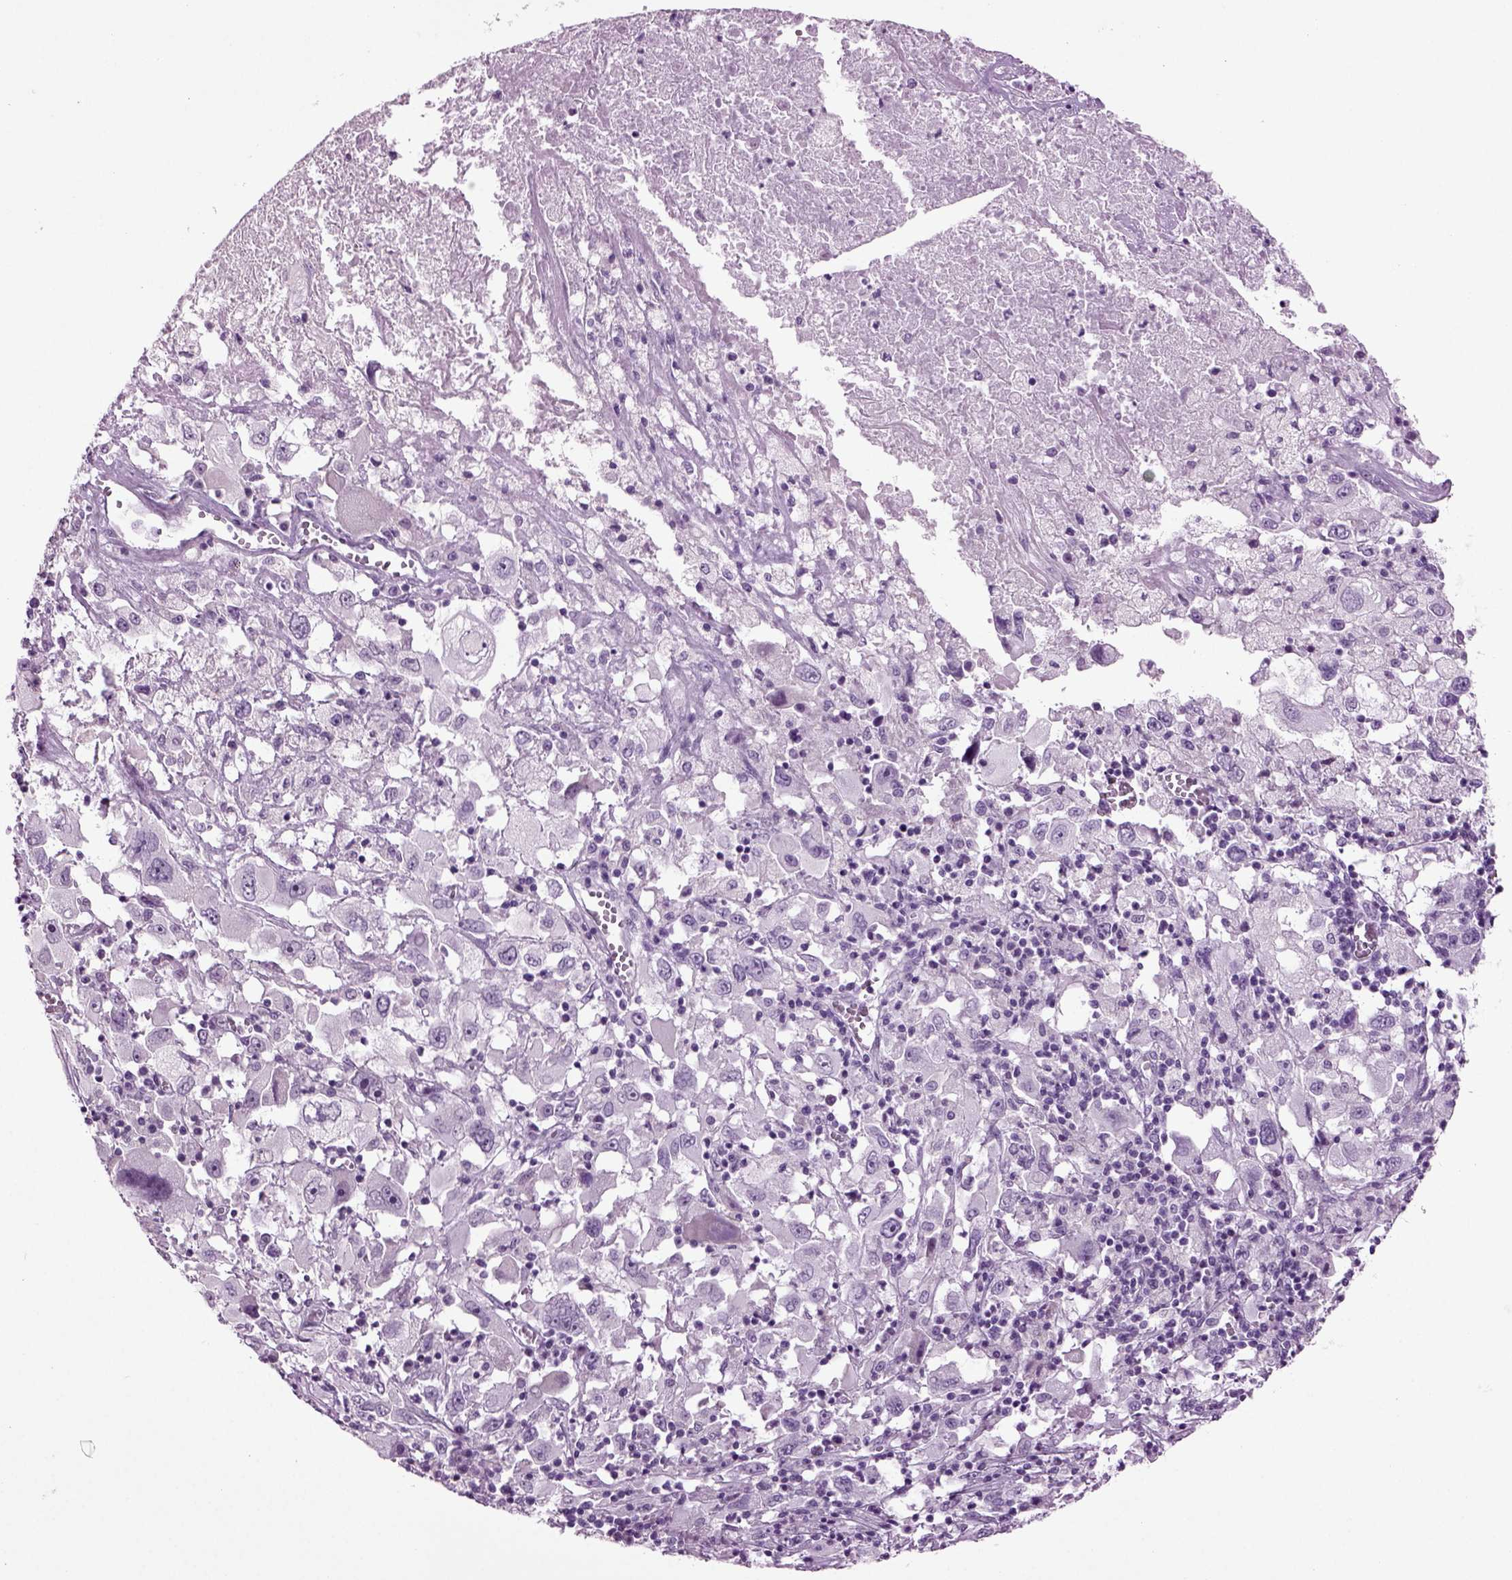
{"staining": {"intensity": "negative", "quantity": "none", "location": "none"}, "tissue": "melanoma", "cell_type": "Tumor cells", "image_type": "cancer", "snomed": [{"axis": "morphology", "description": "Malignant melanoma, Metastatic site"}, {"axis": "topography", "description": "Soft tissue"}], "caption": "Human melanoma stained for a protein using immunohistochemistry (IHC) shows no expression in tumor cells.", "gene": "SLC17A6", "patient": {"sex": "male", "age": 50}}